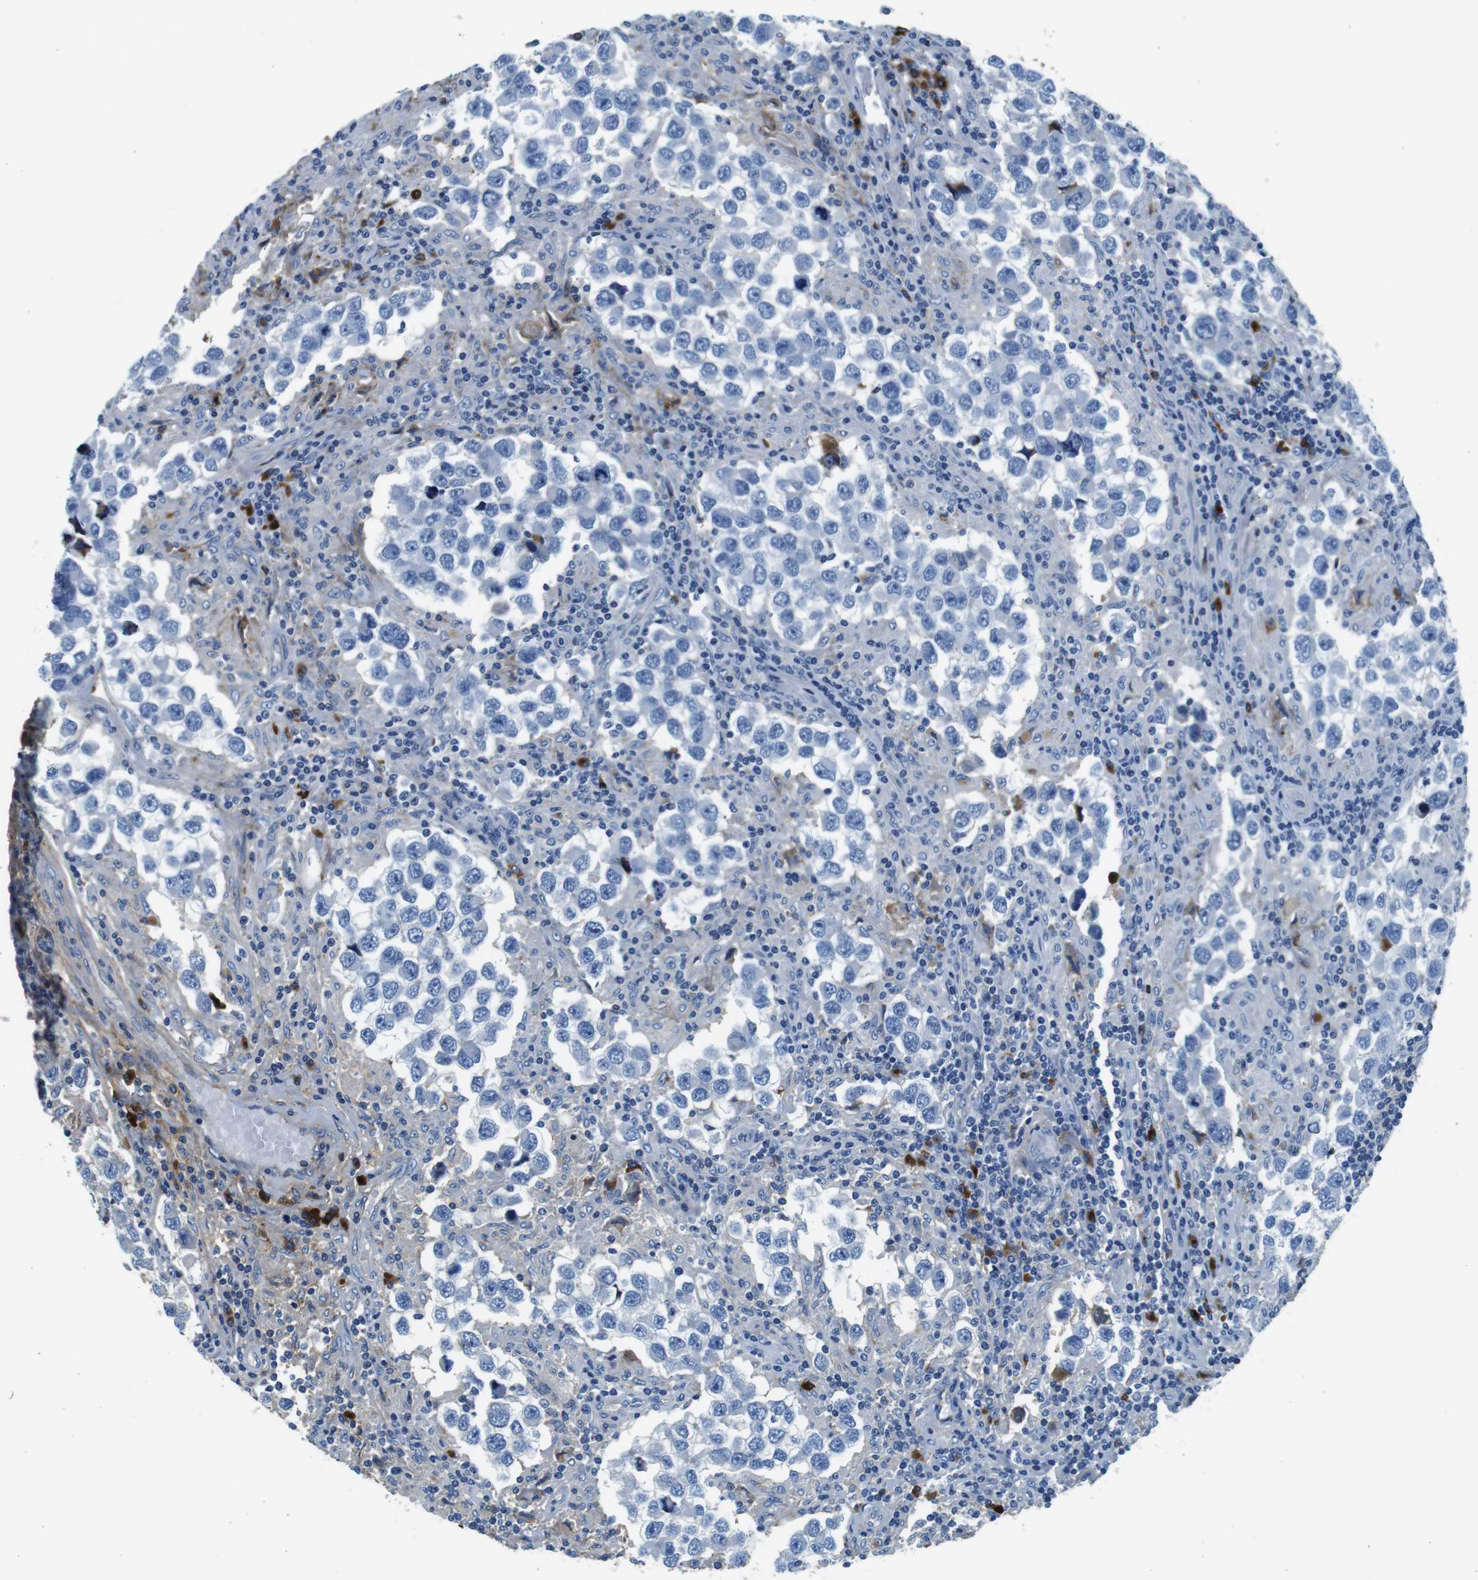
{"staining": {"intensity": "negative", "quantity": "none", "location": "none"}, "tissue": "testis cancer", "cell_type": "Tumor cells", "image_type": "cancer", "snomed": [{"axis": "morphology", "description": "Carcinoma, Embryonal, NOS"}, {"axis": "topography", "description": "Testis"}], "caption": "Protein analysis of testis cancer (embryonal carcinoma) exhibits no significant expression in tumor cells.", "gene": "IGKC", "patient": {"sex": "male", "age": 21}}